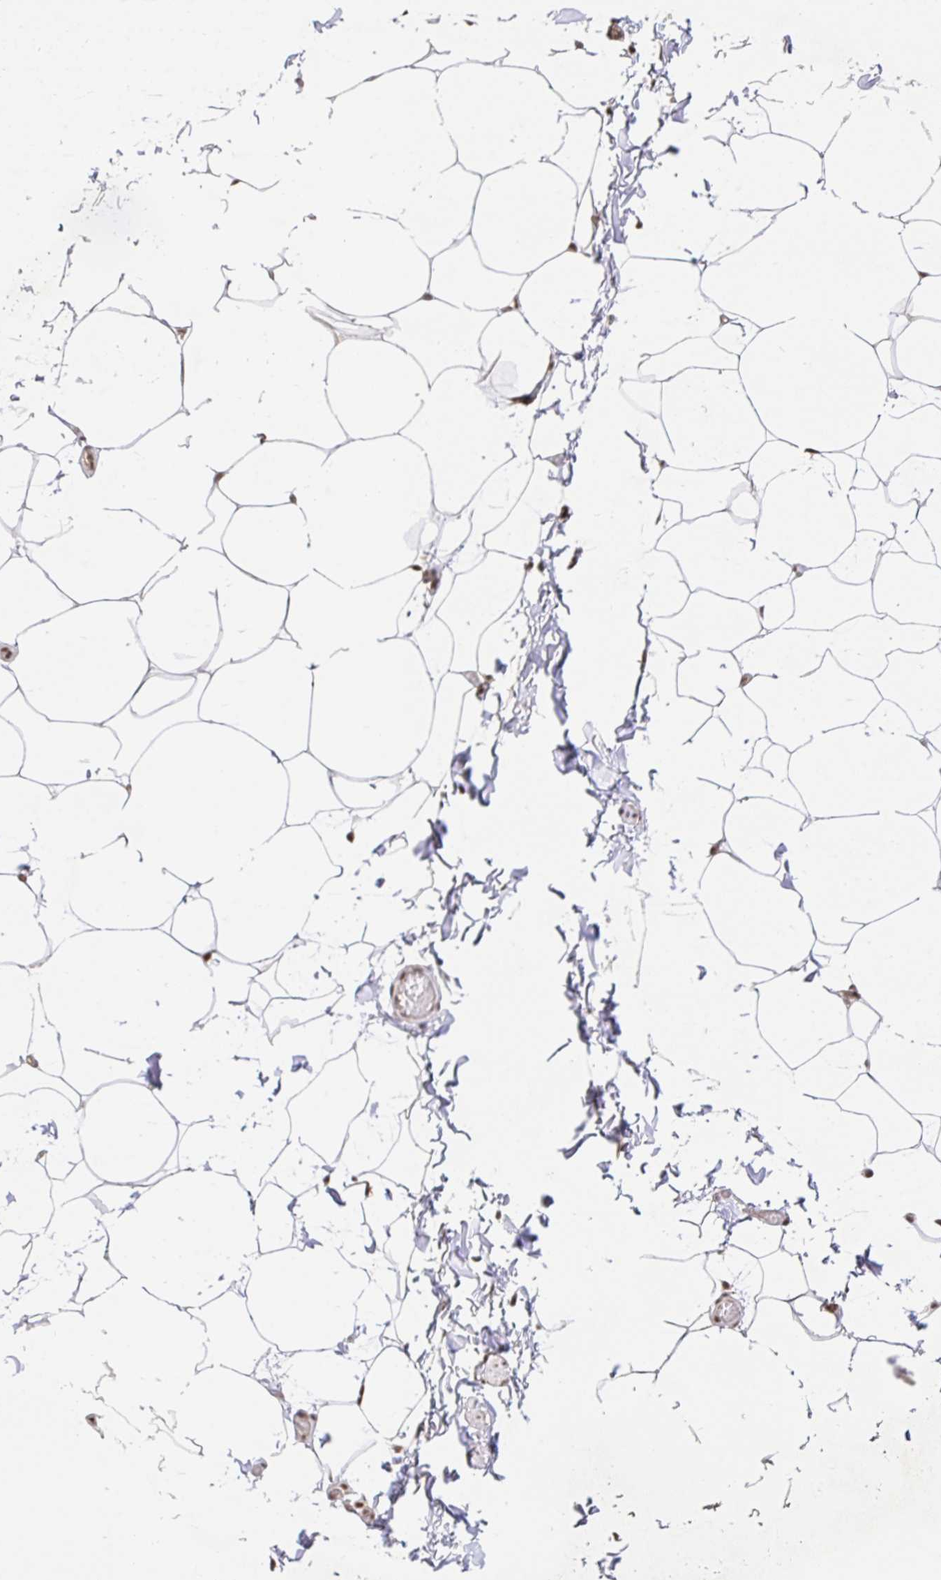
{"staining": {"intensity": "moderate", "quantity": ">75%", "location": "nuclear"}, "tissue": "adipose tissue", "cell_type": "Adipocytes", "image_type": "normal", "snomed": [{"axis": "morphology", "description": "Normal tissue, NOS"}, {"axis": "topography", "description": "Soft tissue"}, {"axis": "topography", "description": "Adipose tissue"}, {"axis": "topography", "description": "Vascular tissue"}, {"axis": "topography", "description": "Peripheral nerve tissue"}], "caption": "Moderate nuclear protein staining is present in about >75% of adipocytes in adipose tissue. (IHC, brightfield microscopy, high magnification).", "gene": "USF1", "patient": {"sex": "male", "age": 29}}